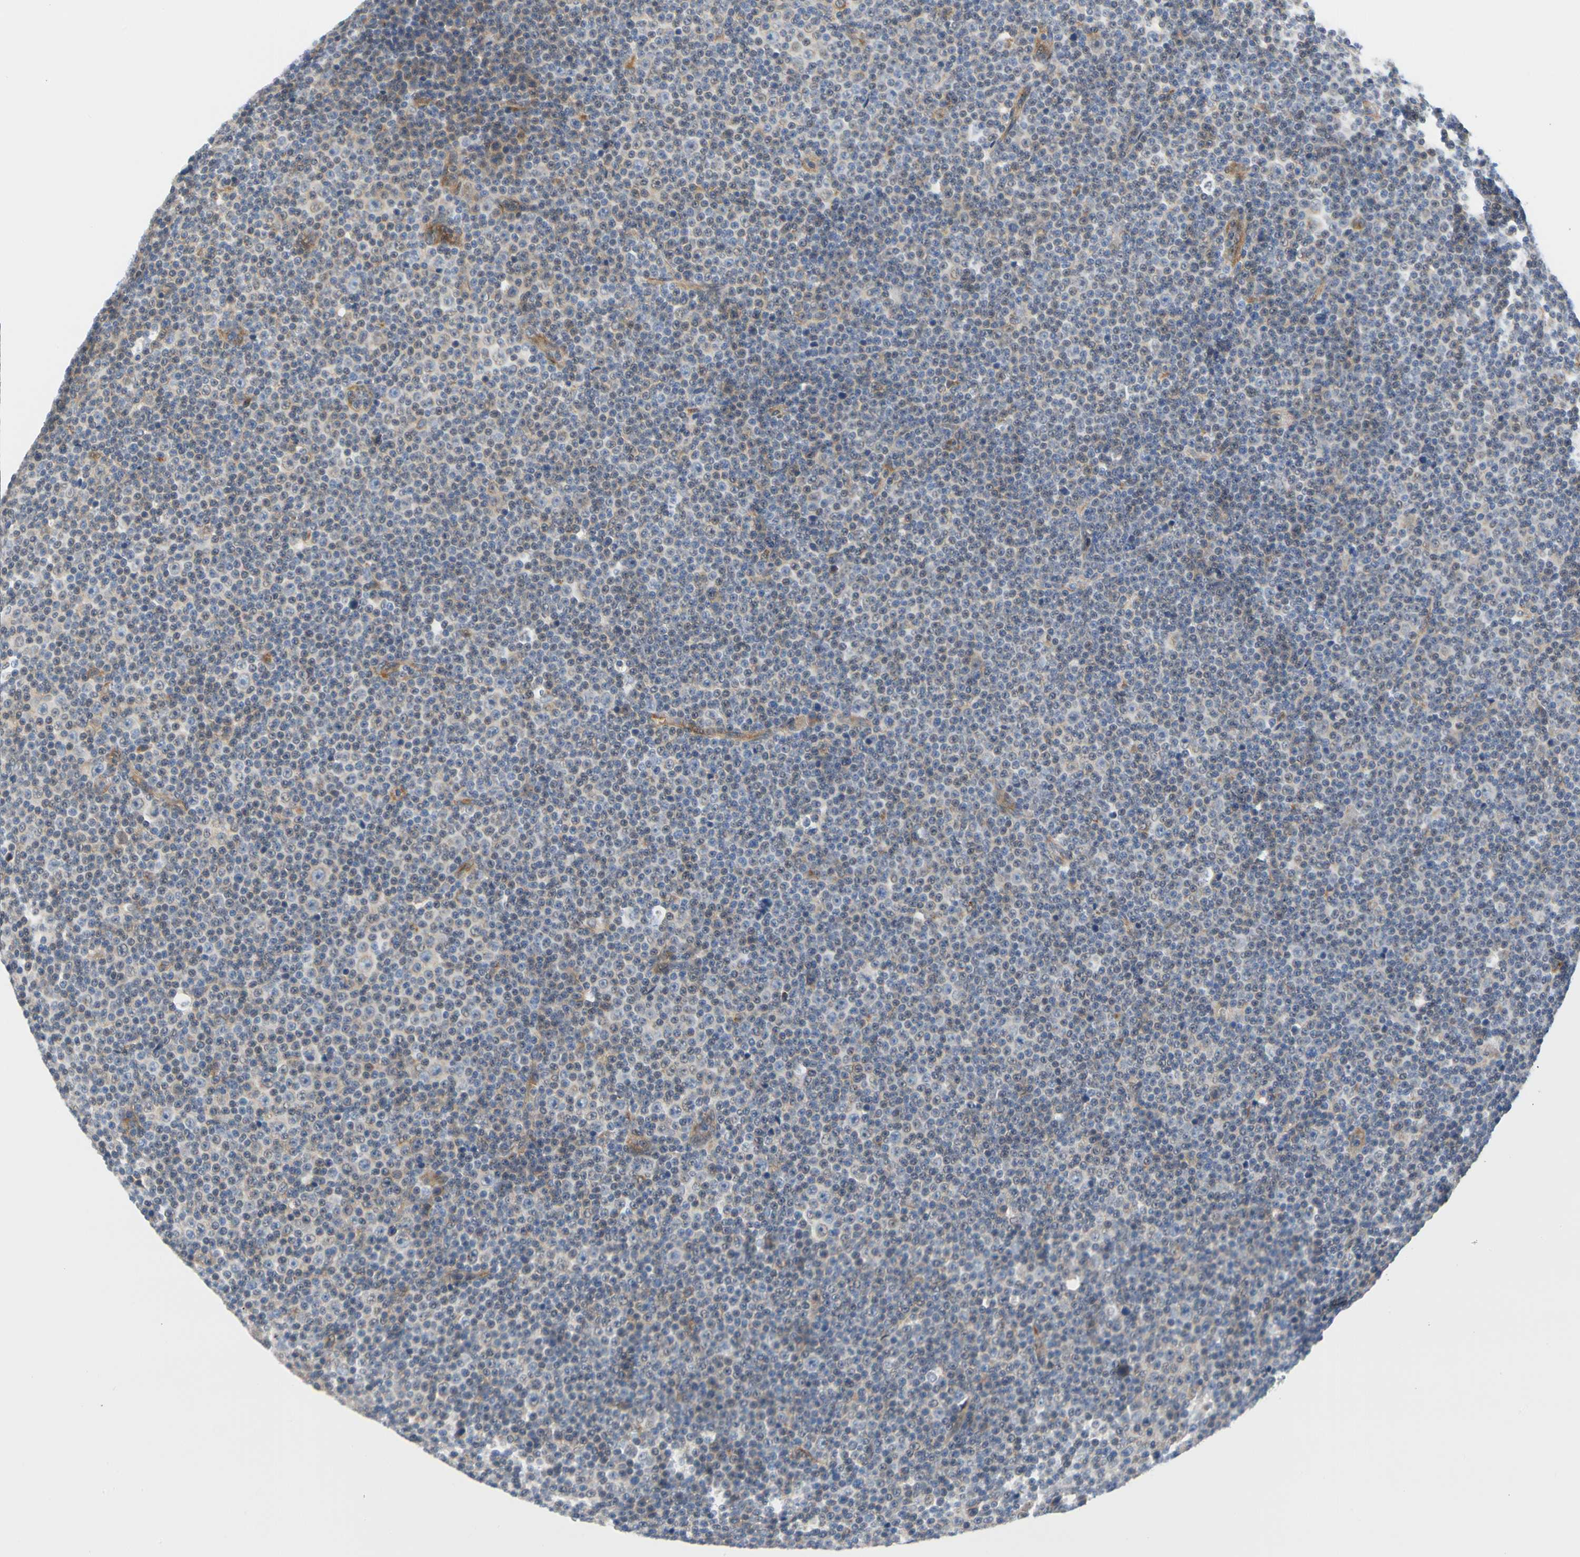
{"staining": {"intensity": "weak", "quantity": "<25%", "location": "cytoplasmic/membranous"}, "tissue": "lymphoma", "cell_type": "Tumor cells", "image_type": "cancer", "snomed": [{"axis": "morphology", "description": "Malignant lymphoma, non-Hodgkin's type, Low grade"}, {"axis": "topography", "description": "Lymph node"}], "caption": "DAB immunohistochemical staining of low-grade malignant lymphoma, non-Hodgkin's type exhibits no significant positivity in tumor cells. The staining was performed using DAB (3,3'-diaminobenzidine) to visualize the protein expression in brown, while the nuclei were stained in blue with hematoxylin (Magnification: 20x).", "gene": "ZNF236", "patient": {"sex": "female", "age": 67}}